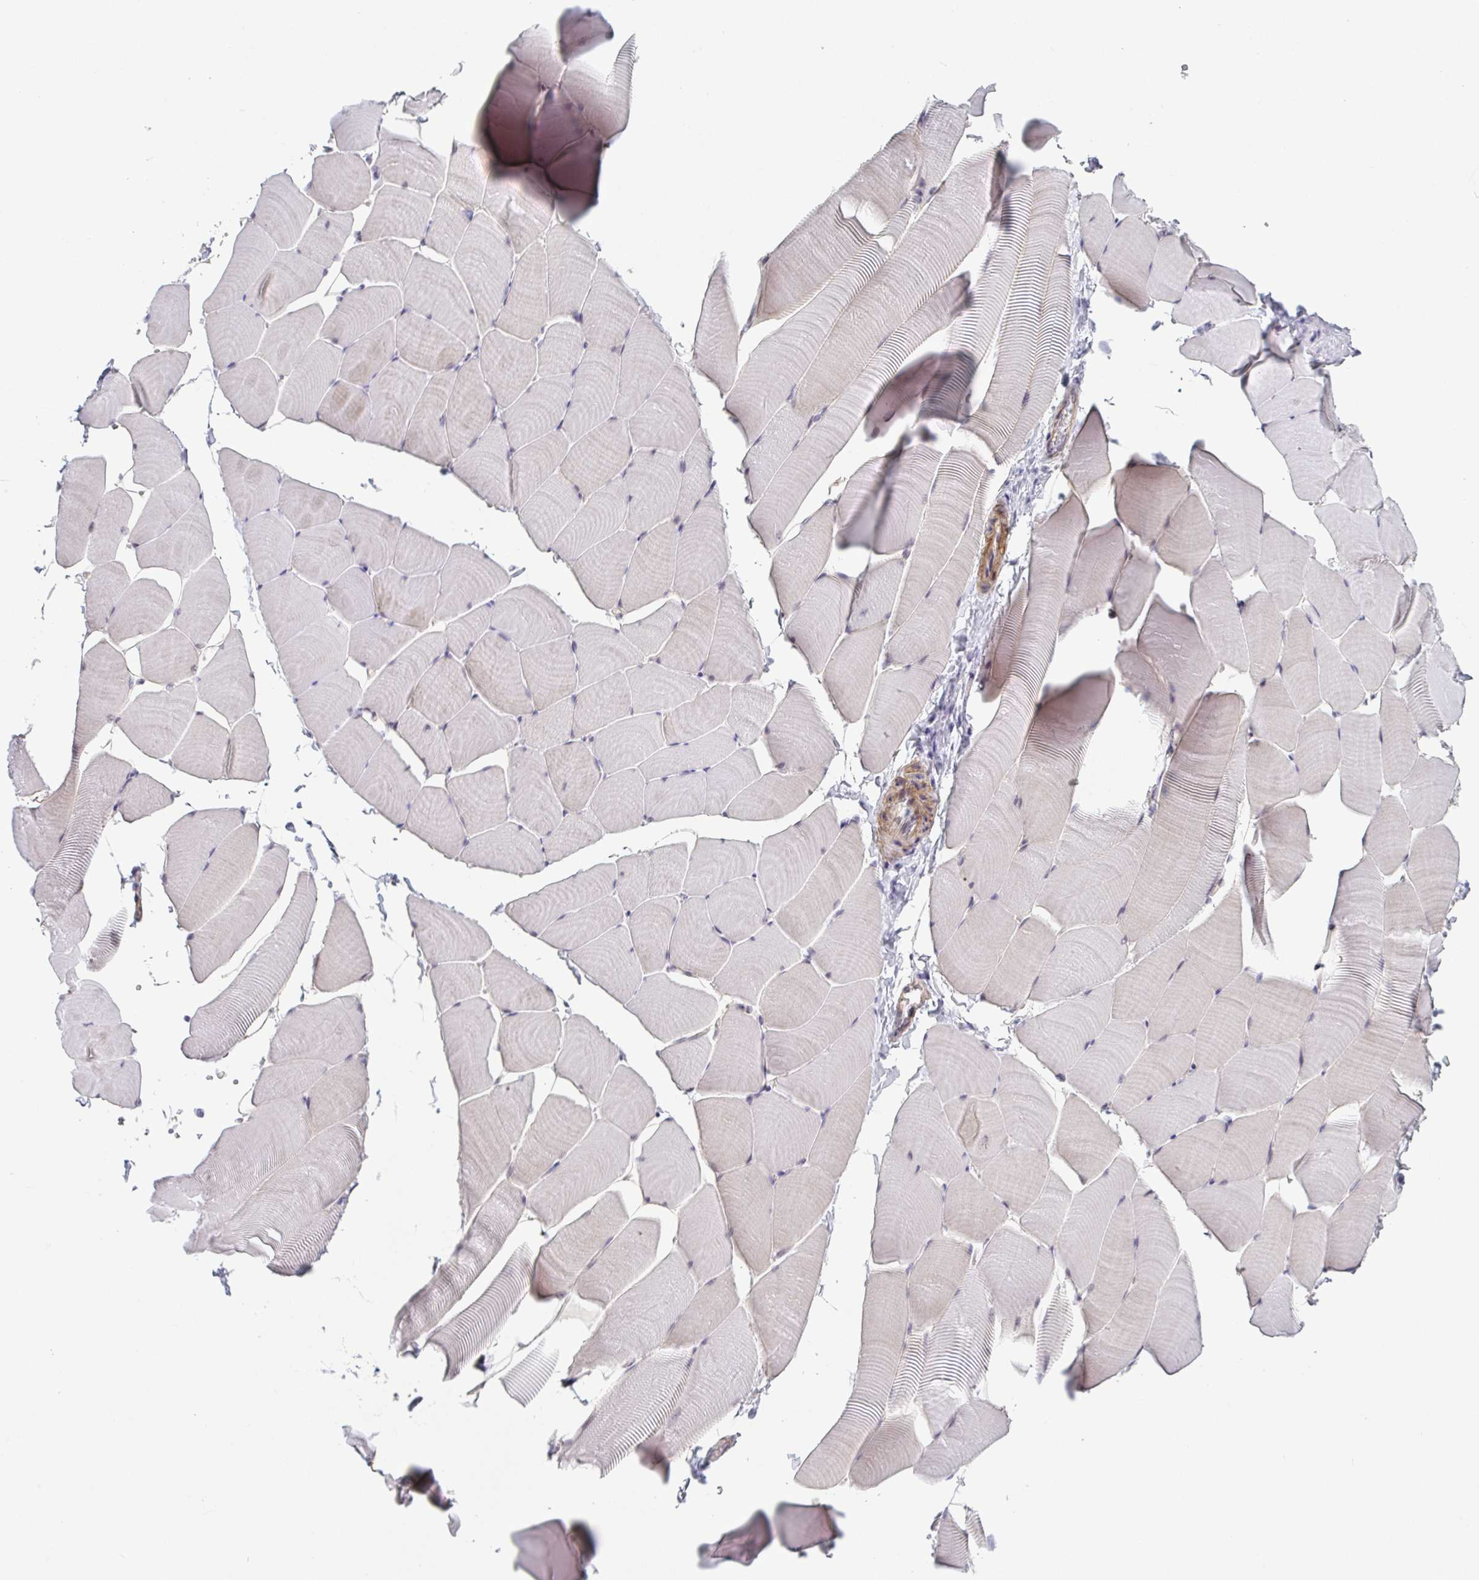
{"staining": {"intensity": "negative", "quantity": "none", "location": "none"}, "tissue": "skeletal muscle", "cell_type": "Myocytes", "image_type": "normal", "snomed": [{"axis": "morphology", "description": "Normal tissue, NOS"}, {"axis": "topography", "description": "Skeletal muscle"}], "caption": "Skeletal muscle stained for a protein using immunohistochemistry (IHC) displays no staining myocytes.", "gene": "EXOSC7", "patient": {"sex": "male", "age": 25}}